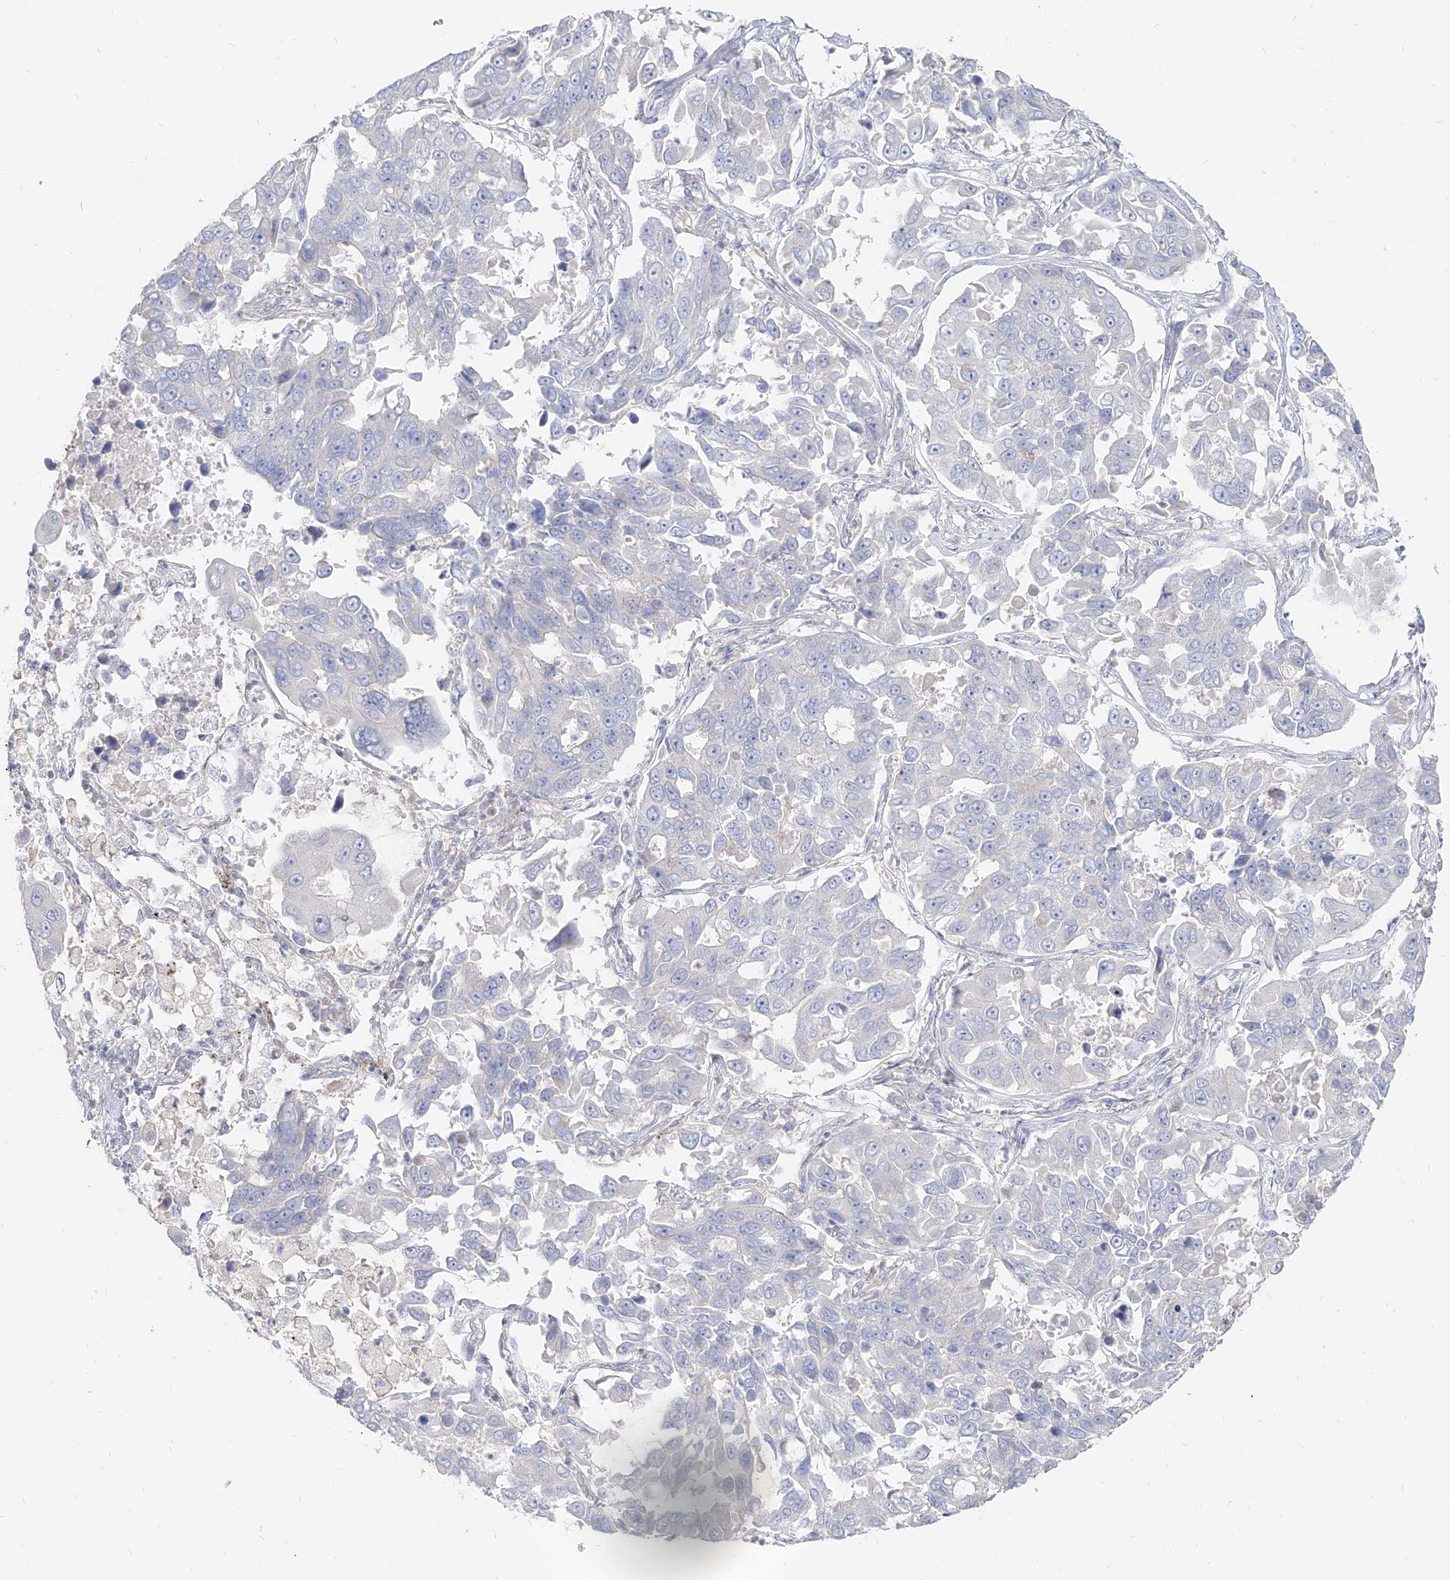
{"staining": {"intensity": "negative", "quantity": "none", "location": "none"}, "tissue": "lung cancer", "cell_type": "Tumor cells", "image_type": "cancer", "snomed": [{"axis": "morphology", "description": "Adenocarcinoma, NOS"}, {"axis": "topography", "description": "Lung"}], "caption": "The immunohistochemistry (IHC) image has no significant staining in tumor cells of lung cancer tissue.", "gene": "RBFOX3", "patient": {"sex": "male", "age": 64}}